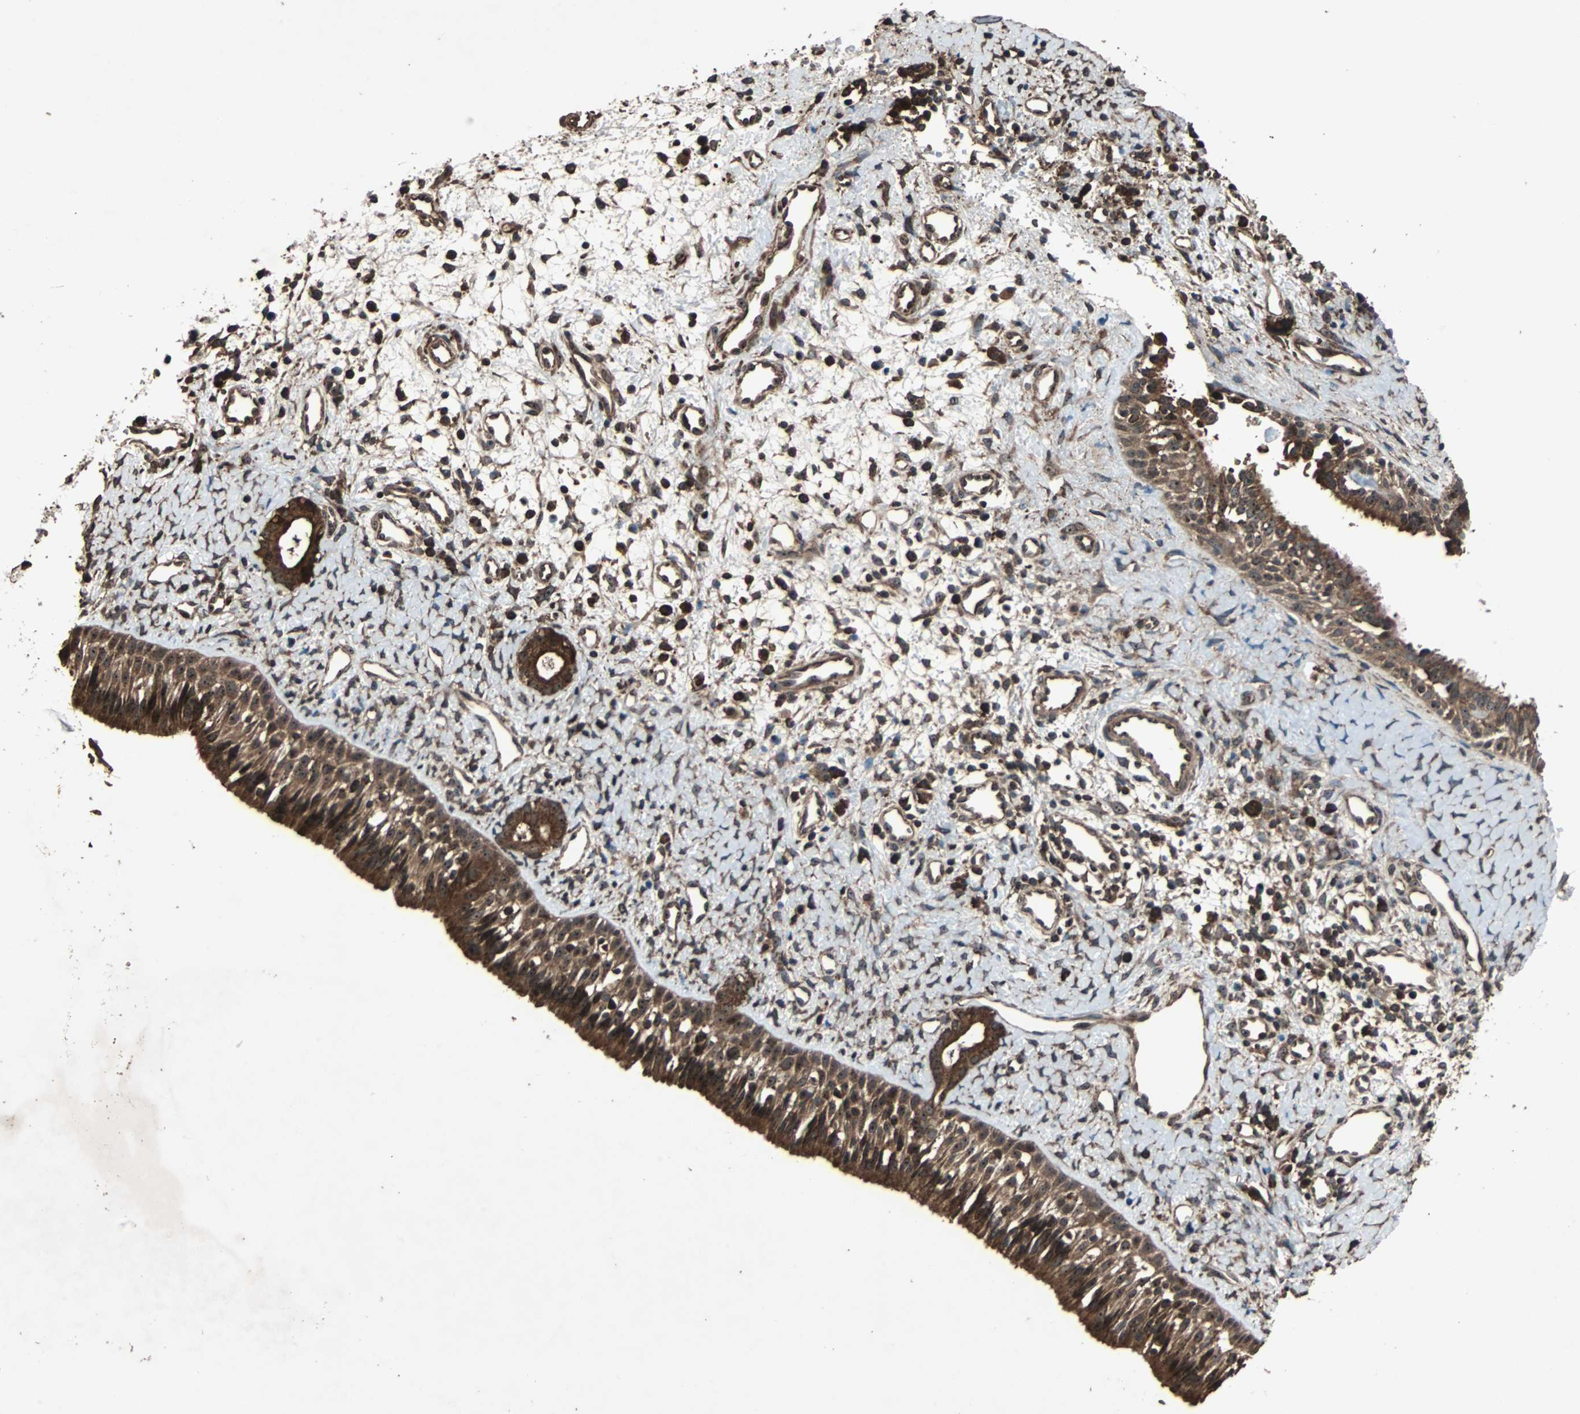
{"staining": {"intensity": "strong", "quantity": ">75%", "location": "cytoplasmic/membranous"}, "tissue": "nasopharynx", "cell_type": "Respiratory epithelial cells", "image_type": "normal", "snomed": [{"axis": "morphology", "description": "Normal tissue, NOS"}, {"axis": "topography", "description": "Nasopharynx"}], "caption": "DAB immunohistochemical staining of normal human nasopharynx shows strong cytoplasmic/membranous protein staining in about >75% of respiratory epithelial cells.", "gene": "LAMTOR5", "patient": {"sex": "male", "age": 22}}